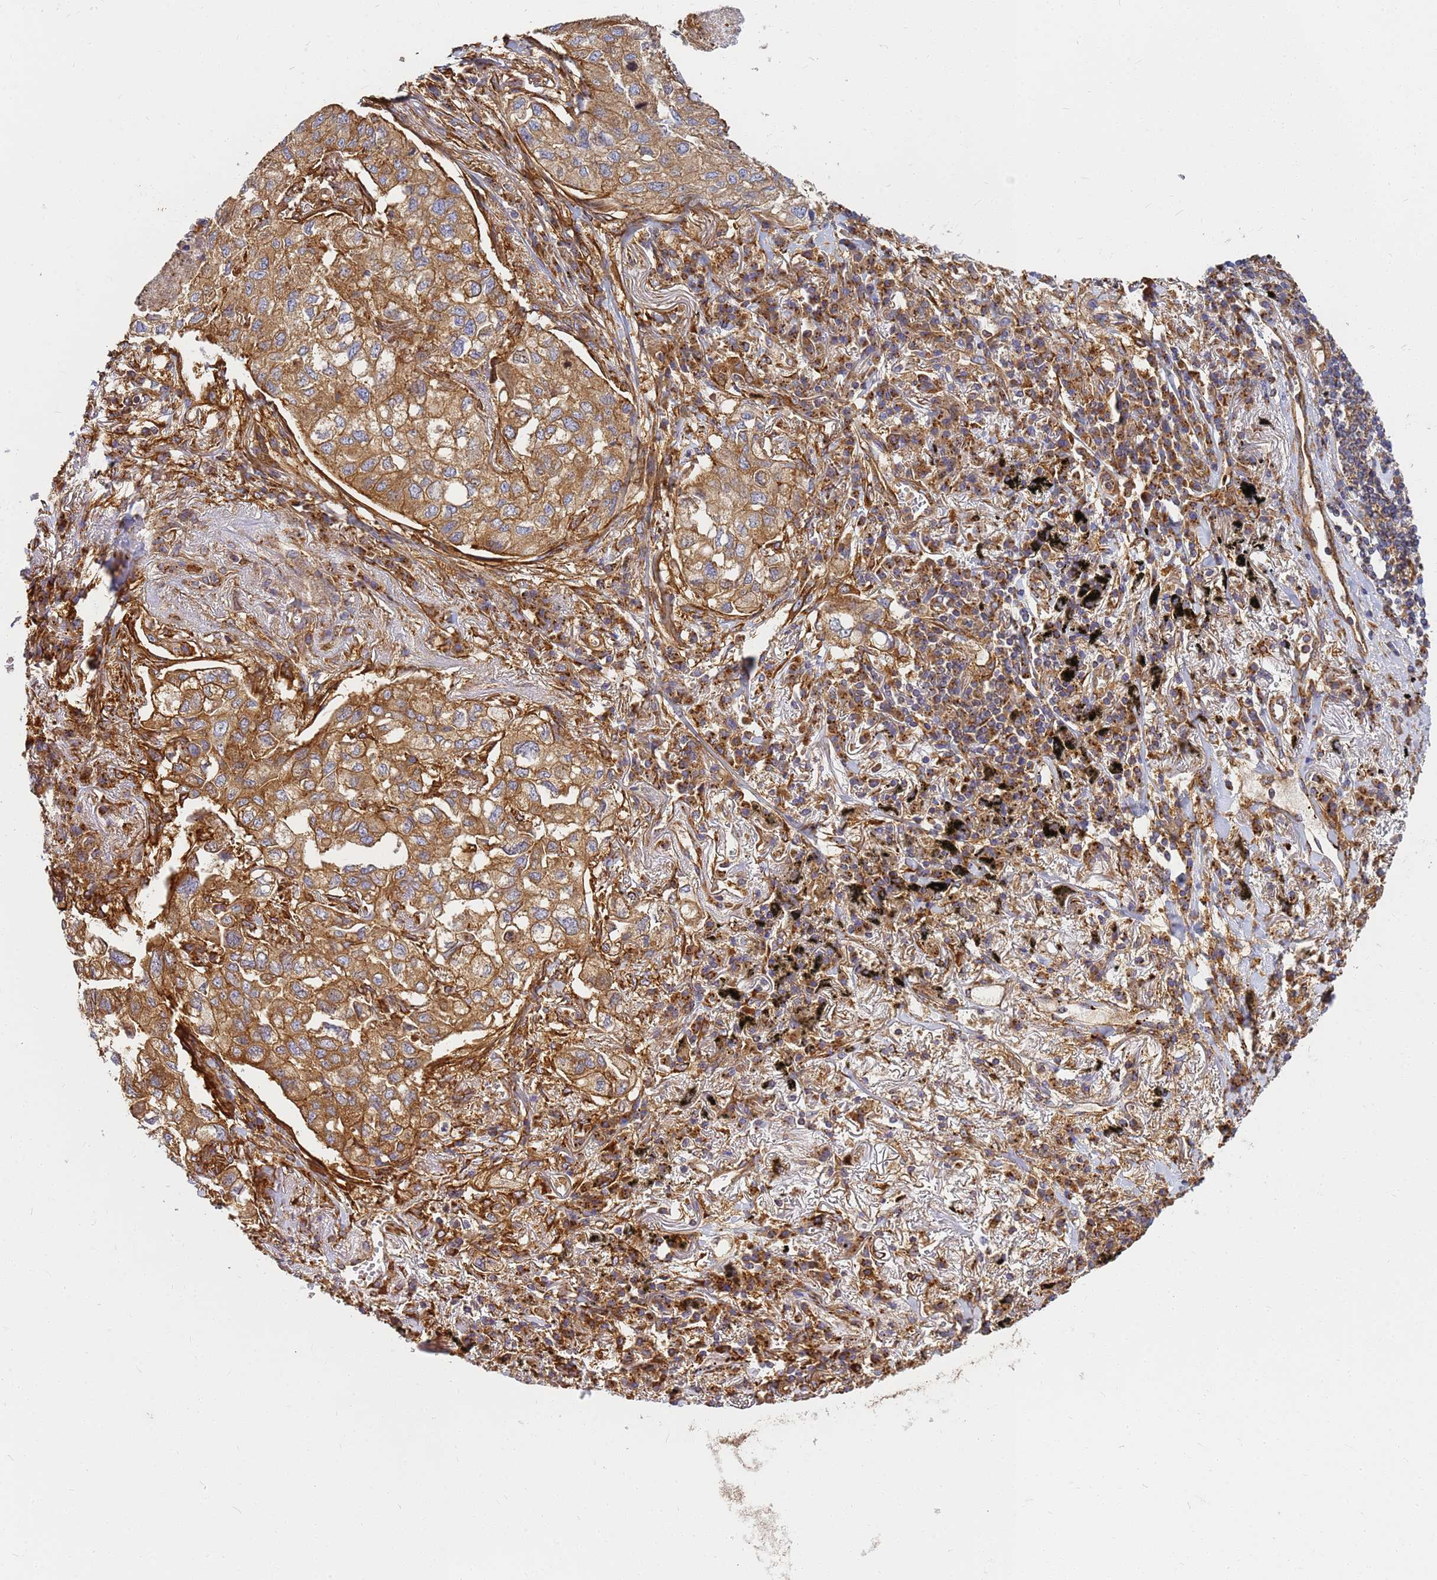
{"staining": {"intensity": "moderate", "quantity": ">75%", "location": "cytoplasmic/membranous"}, "tissue": "lung cancer", "cell_type": "Tumor cells", "image_type": "cancer", "snomed": [{"axis": "morphology", "description": "Adenocarcinoma, NOS"}, {"axis": "topography", "description": "Lung"}], "caption": "Lung cancer (adenocarcinoma) stained with DAB (3,3'-diaminobenzidine) IHC displays medium levels of moderate cytoplasmic/membranous staining in about >75% of tumor cells.", "gene": "C2CD5", "patient": {"sex": "male", "age": 65}}